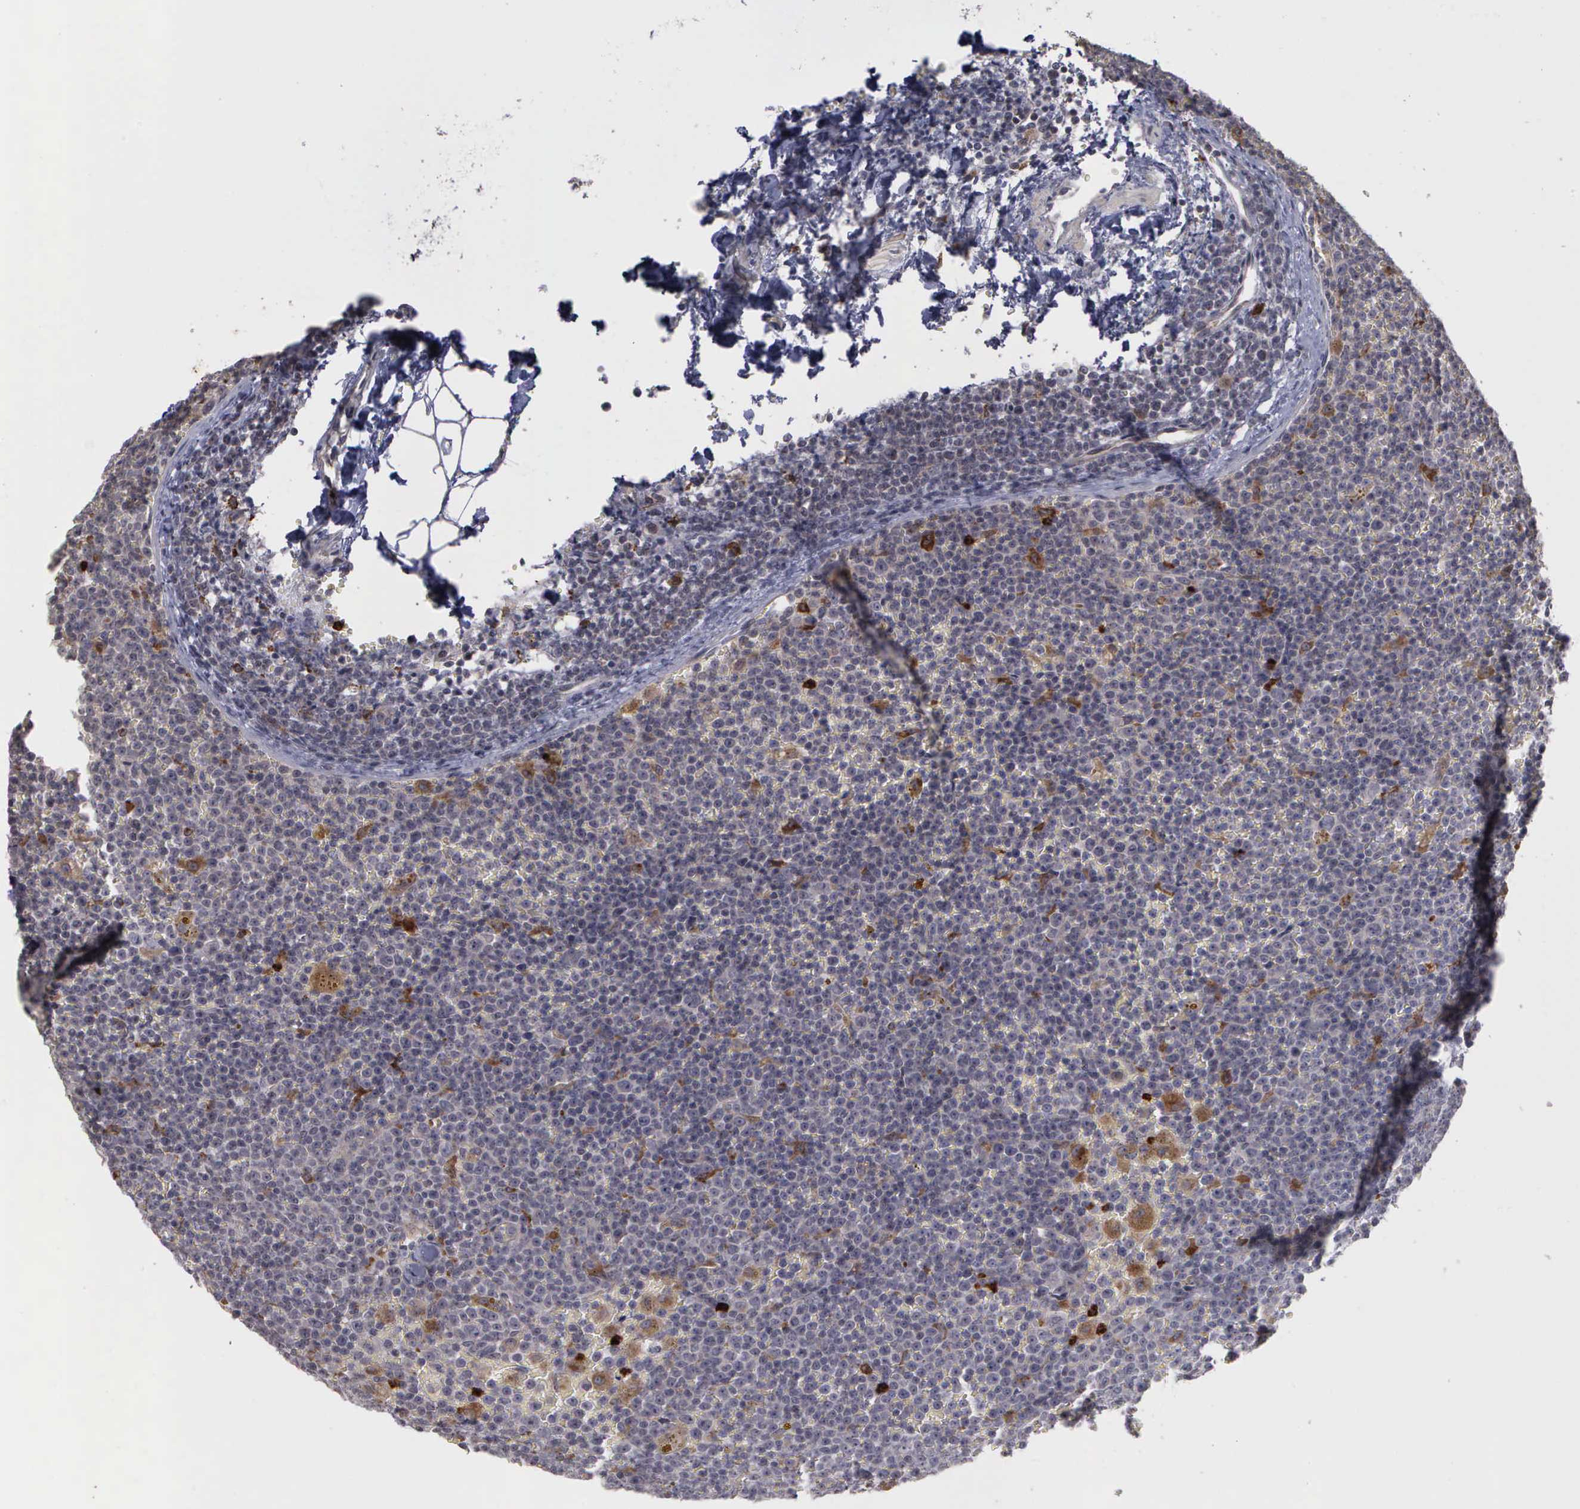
{"staining": {"intensity": "moderate", "quantity": "<25%", "location": "cytoplasmic/membranous"}, "tissue": "lymphoma", "cell_type": "Tumor cells", "image_type": "cancer", "snomed": [{"axis": "morphology", "description": "Malignant lymphoma, non-Hodgkin's type, Low grade"}, {"axis": "topography", "description": "Lymph node"}], "caption": "Human lymphoma stained for a protein (brown) reveals moderate cytoplasmic/membranous positive staining in approximately <25% of tumor cells.", "gene": "MMP9", "patient": {"sex": "male", "age": 50}}